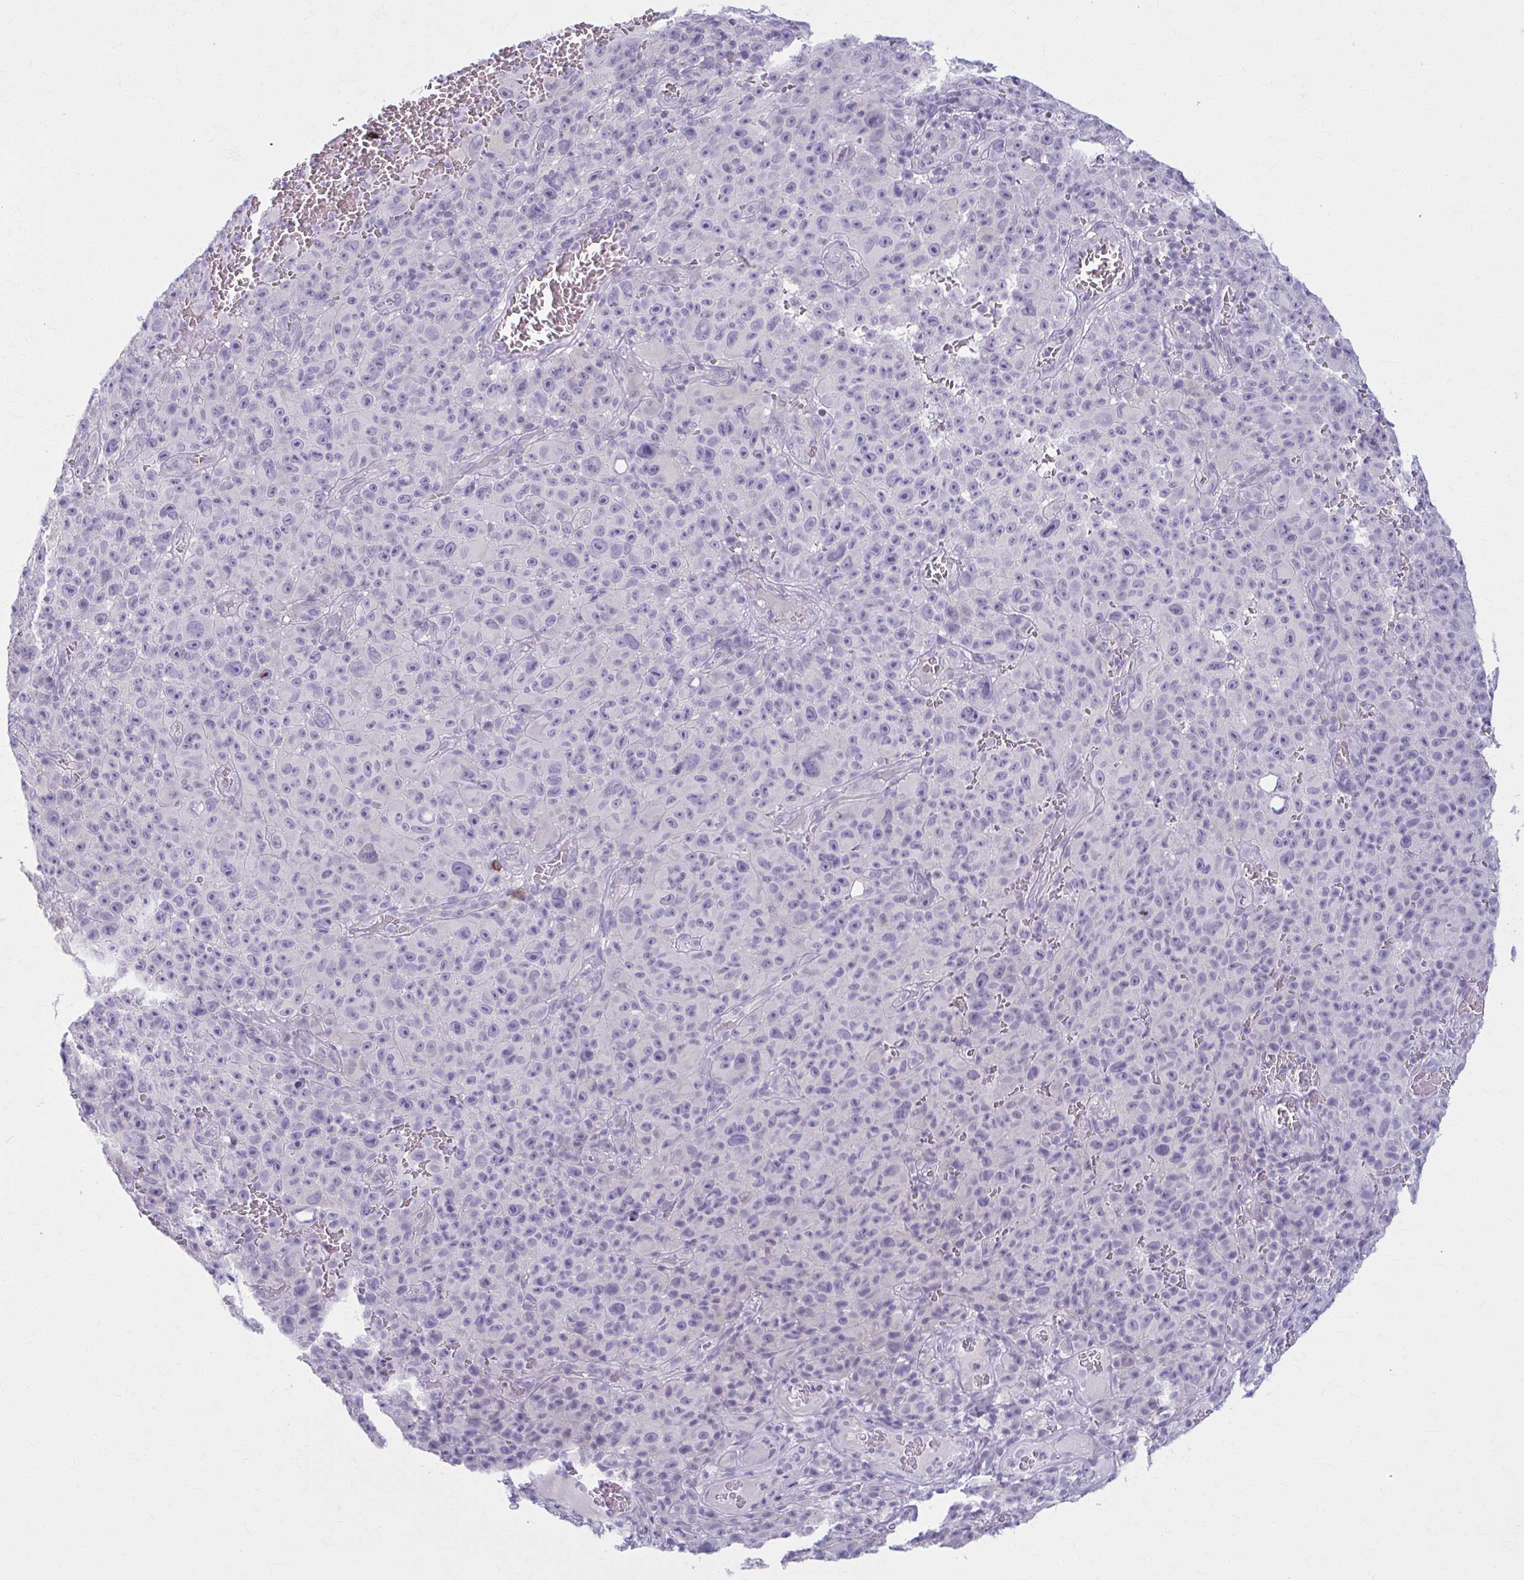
{"staining": {"intensity": "negative", "quantity": "none", "location": "none"}, "tissue": "melanoma", "cell_type": "Tumor cells", "image_type": "cancer", "snomed": [{"axis": "morphology", "description": "Malignant melanoma, NOS"}, {"axis": "topography", "description": "Skin"}], "caption": "The histopathology image exhibits no staining of tumor cells in melanoma.", "gene": "LDLRAP1", "patient": {"sex": "female", "age": 82}}